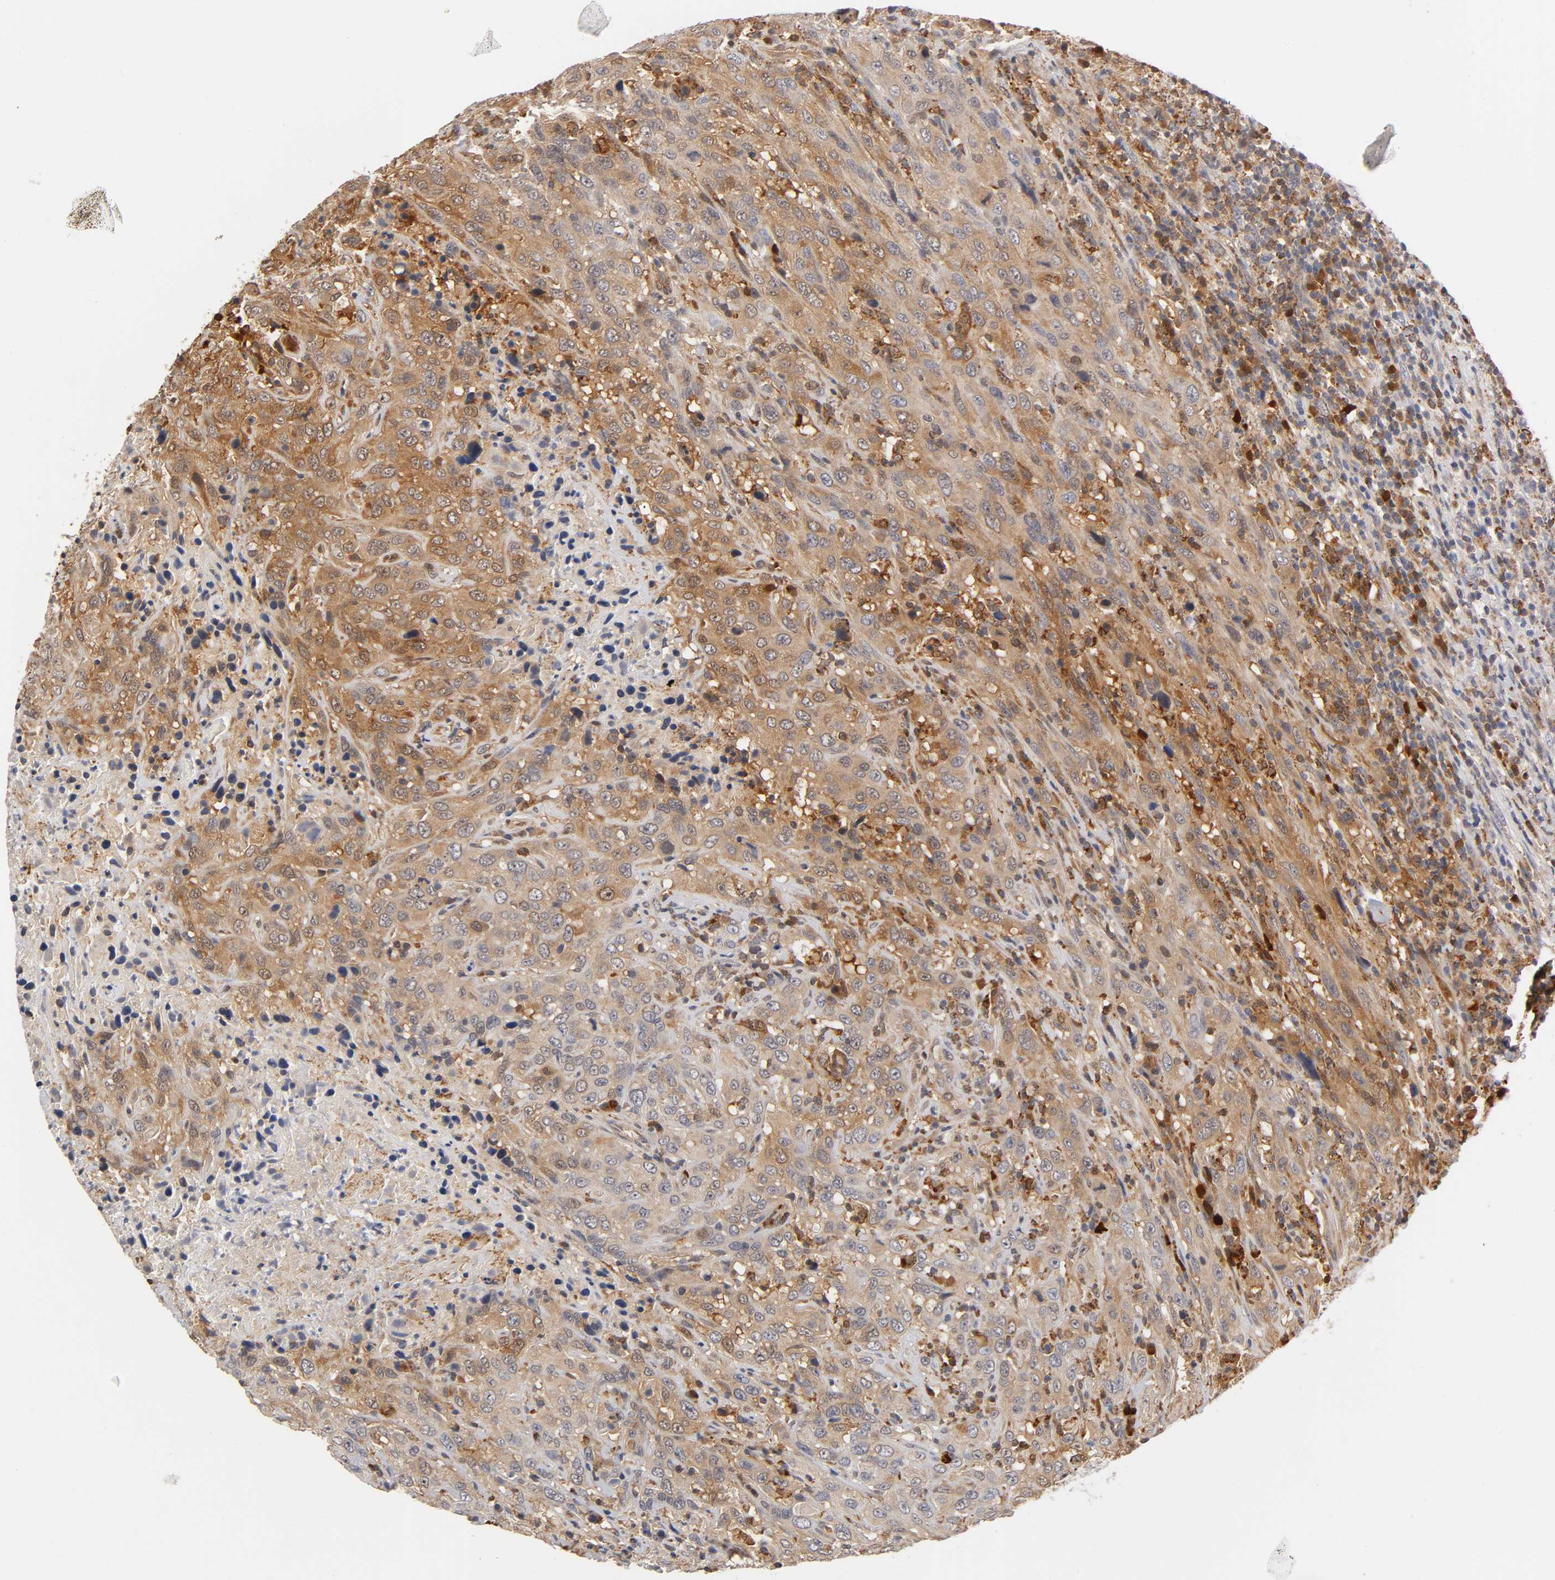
{"staining": {"intensity": "moderate", "quantity": ">75%", "location": "cytoplasmic/membranous,nuclear"}, "tissue": "urothelial cancer", "cell_type": "Tumor cells", "image_type": "cancer", "snomed": [{"axis": "morphology", "description": "Urothelial carcinoma, High grade"}, {"axis": "topography", "description": "Urinary bladder"}], "caption": "The histopathology image displays immunohistochemical staining of urothelial carcinoma (high-grade). There is moderate cytoplasmic/membranous and nuclear staining is present in approximately >75% of tumor cells.", "gene": "ISG15", "patient": {"sex": "male", "age": 61}}